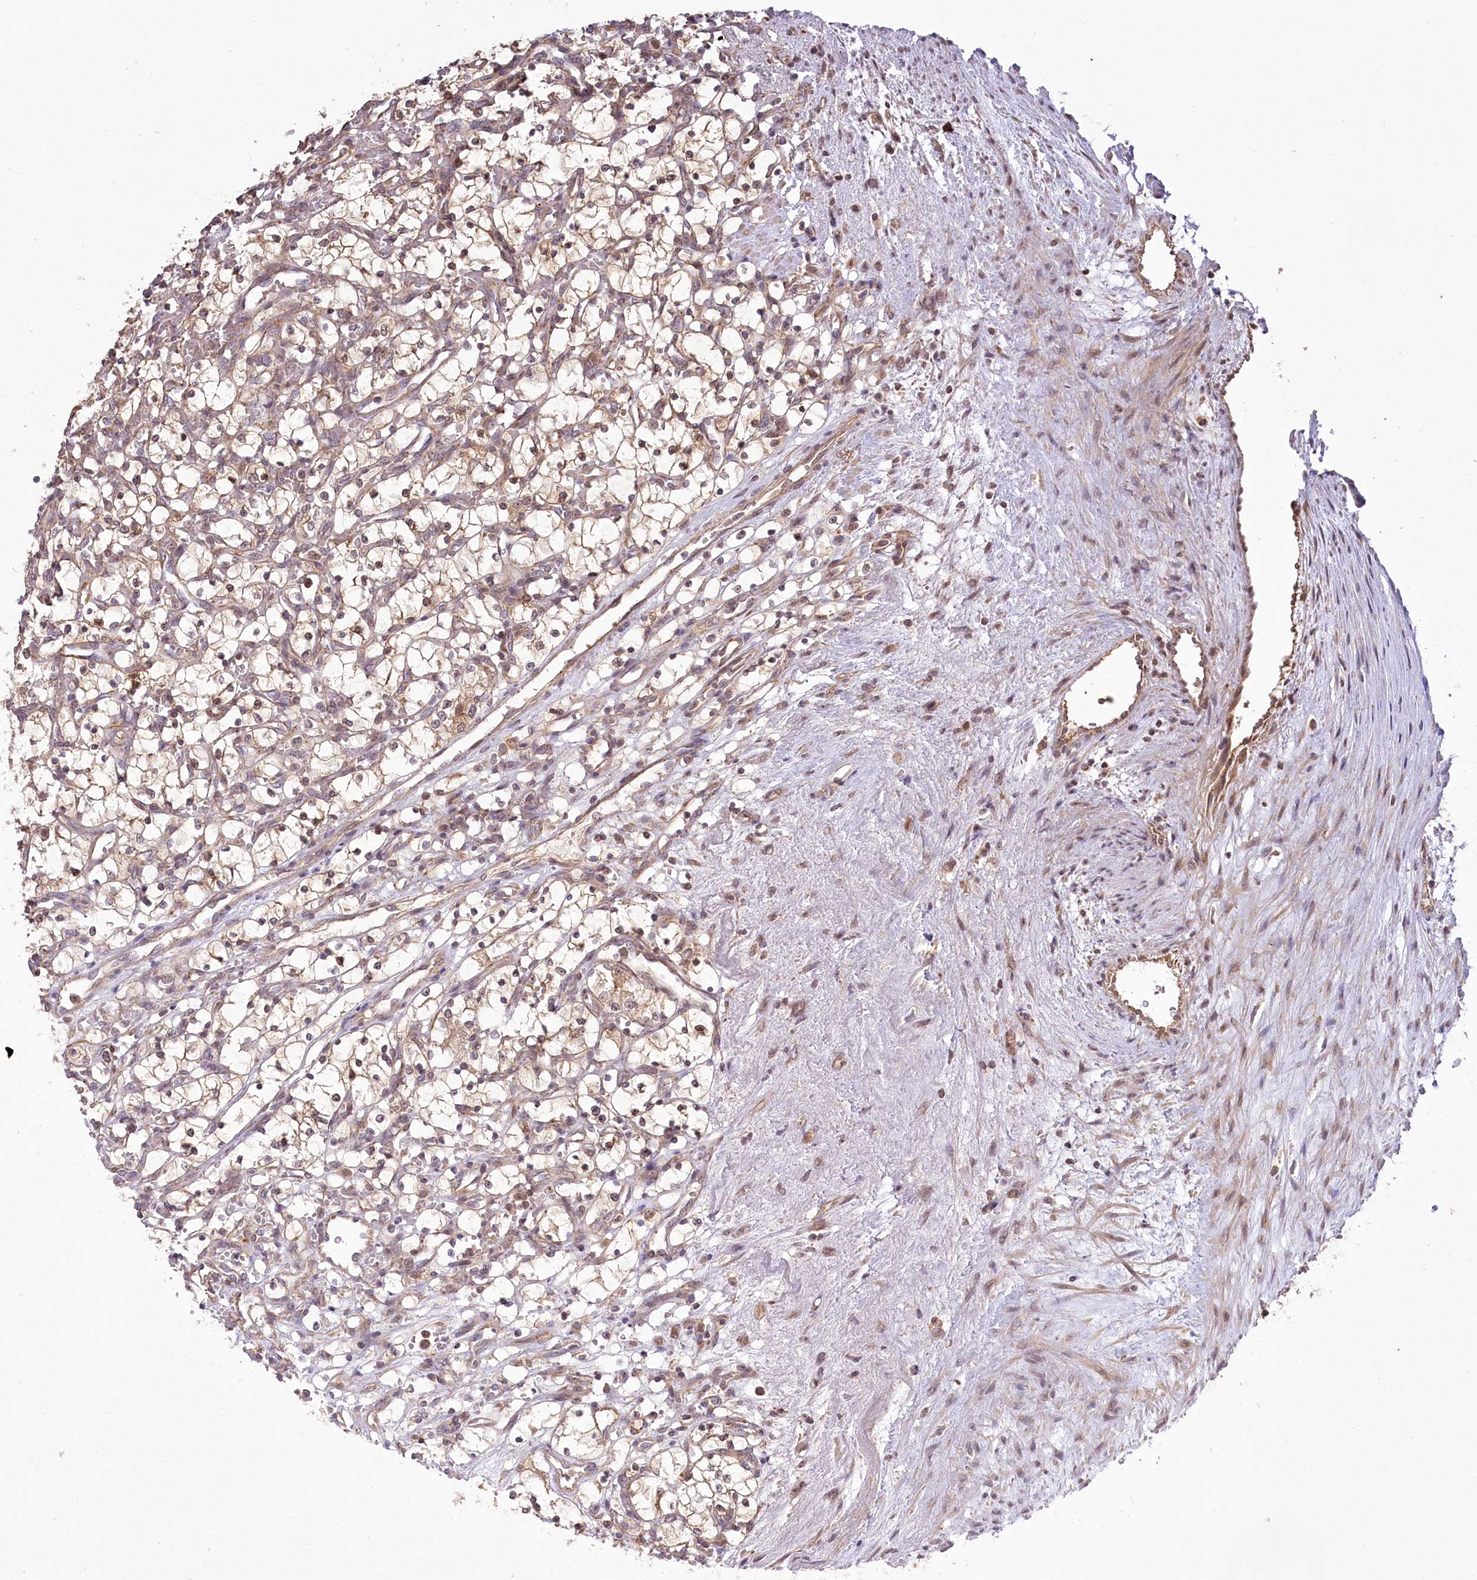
{"staining": {"intensity": "weak", "quantity": "25%-75%", "location": "cytoplasmic/membranous"}, "tissue": "renal cancer", "cell_type": "Tumor cells", "image_type": "cancer", "snomed": [{"axis": "morphology", "description": "Adenocarcinoma, NOS"}, {"axis": "topography", "description": "Kidney"}], "caption": "Renal cancer stained with a protein marker shows weak staining in tumor cells.", "gene": "SERGEF", "patient": {"sex": "female", "age": 69}}